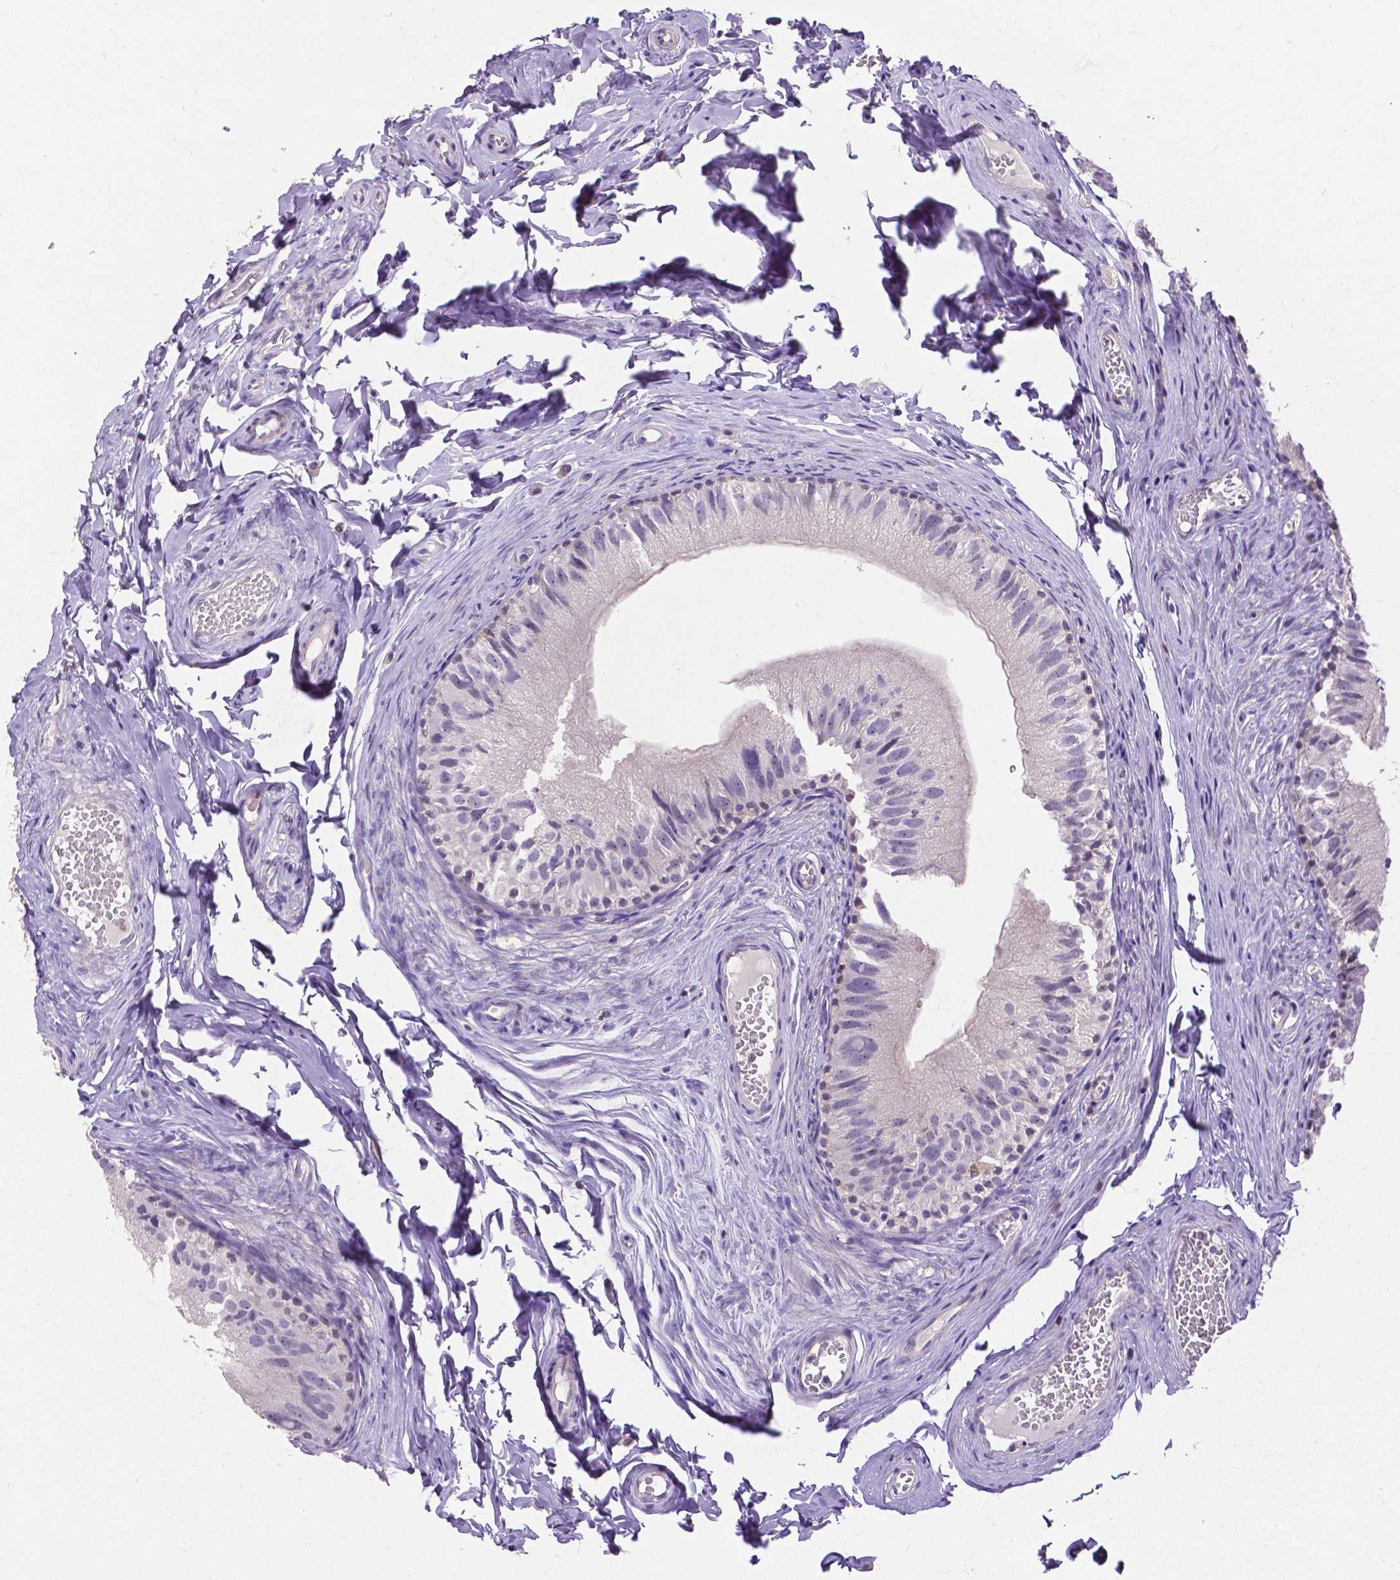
{"staining": {"intensity": "negative", "quantity": "none", "location": "none"}, "tissue": "epididymis", "cell_type": "Glandular cells", "image_type": "normal", "snomed": [{"axis": "morphology", "description": "Normal tissue, NOS"}, {"axis": "topography", "description": "Epididymis"}], "caption": "Immunohistochemistry (IHC) micrograph of unremarkable epididymis: human epididymis stained with DAB (3,3'-diaminobenzidine) demonstrates no significant protein positivity in glandular cells.", "gene": "CD4", "patient": {"sex": "male", "age": 45}}